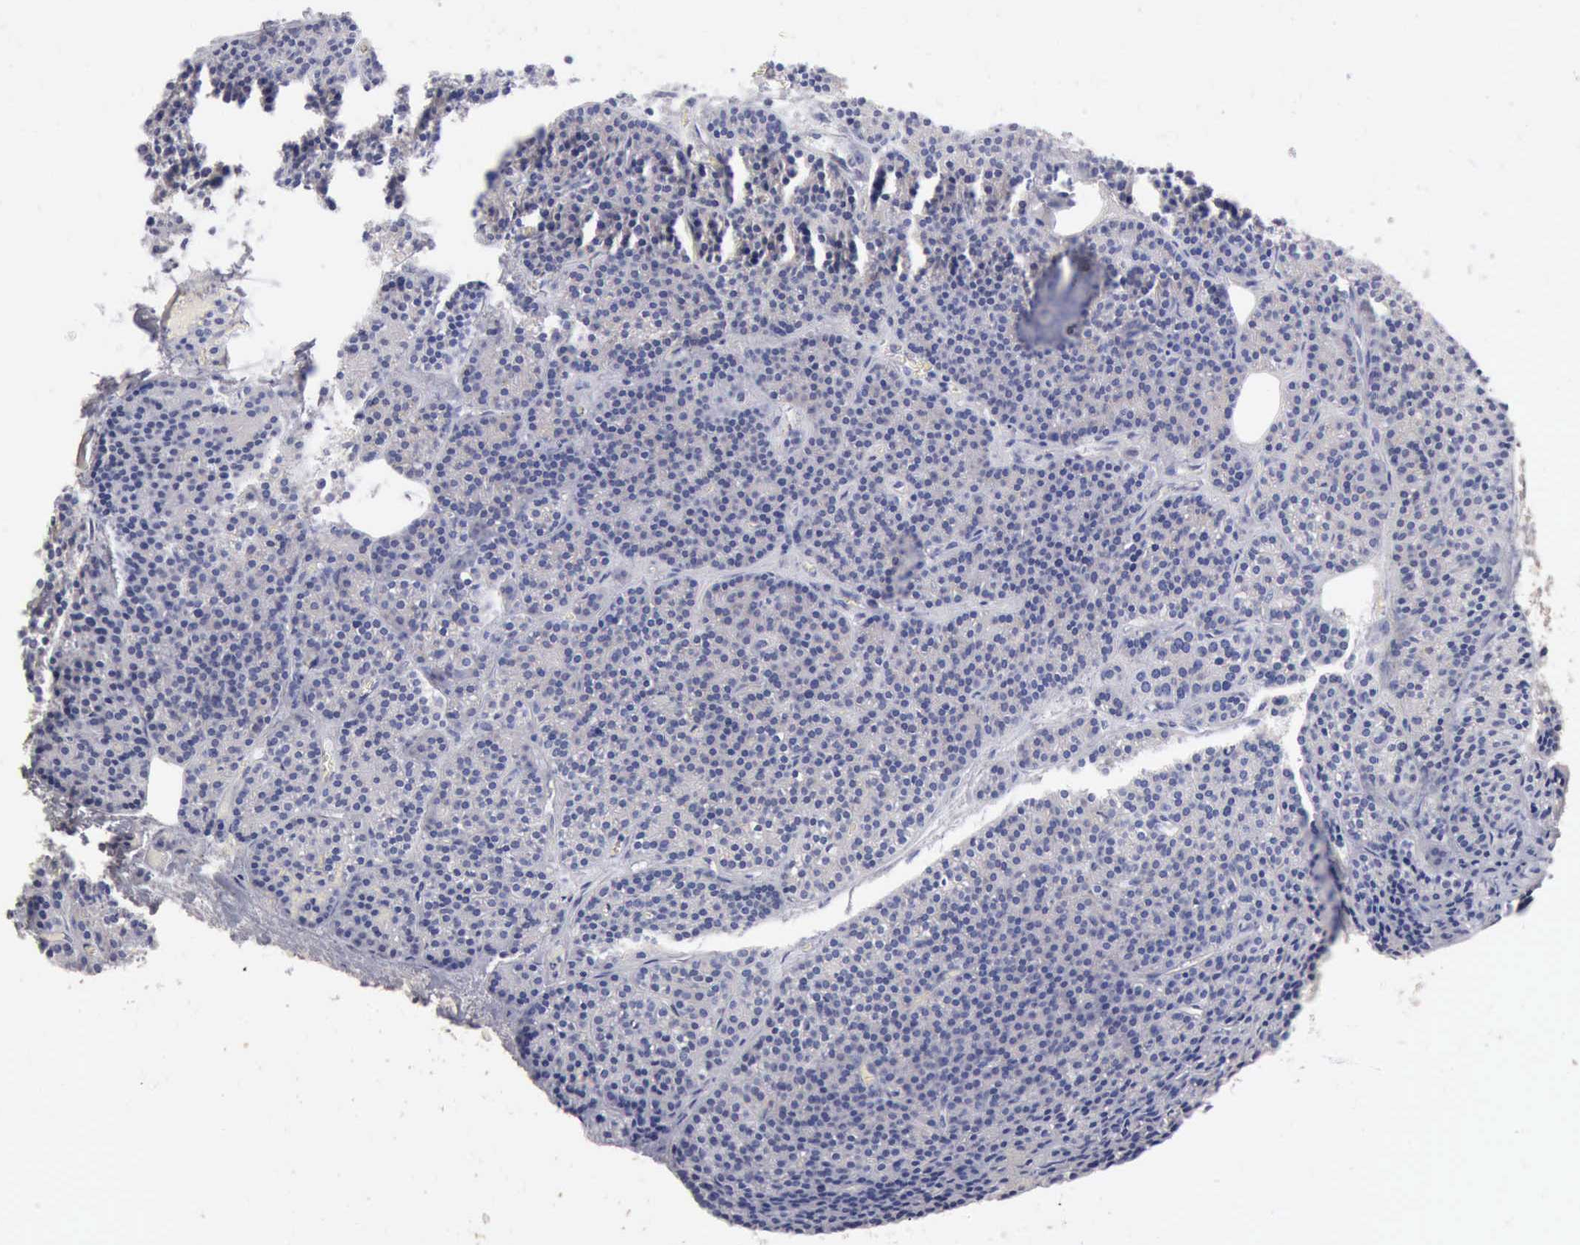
{"staining": {"intensity": "weak", "quantity": "25%-75%", "location": "cytoplasmic/membranous"}, "tissue": "parathyroid gland", "cell_type": "Glandular cells", "image_type": "normal", "snomed": [{"axis": "morphology", "description": "Normal tissue, NOS"}, {"axis": "topography", "description": "Parathyroid gland"}], "caption": "Weak cytoplasmic/membranous positivity is present in approximately 25%-75% of glandular cells in normal parathyroid gland. The staining is performed using DAB (3,3'-diaminobenzidine) brown chromogen to label protein expression. The nuclei are counter-stained blue using hematoxylin.", "gene": "ANGEL1", "patient": {"sex": "male", "age": 57}}